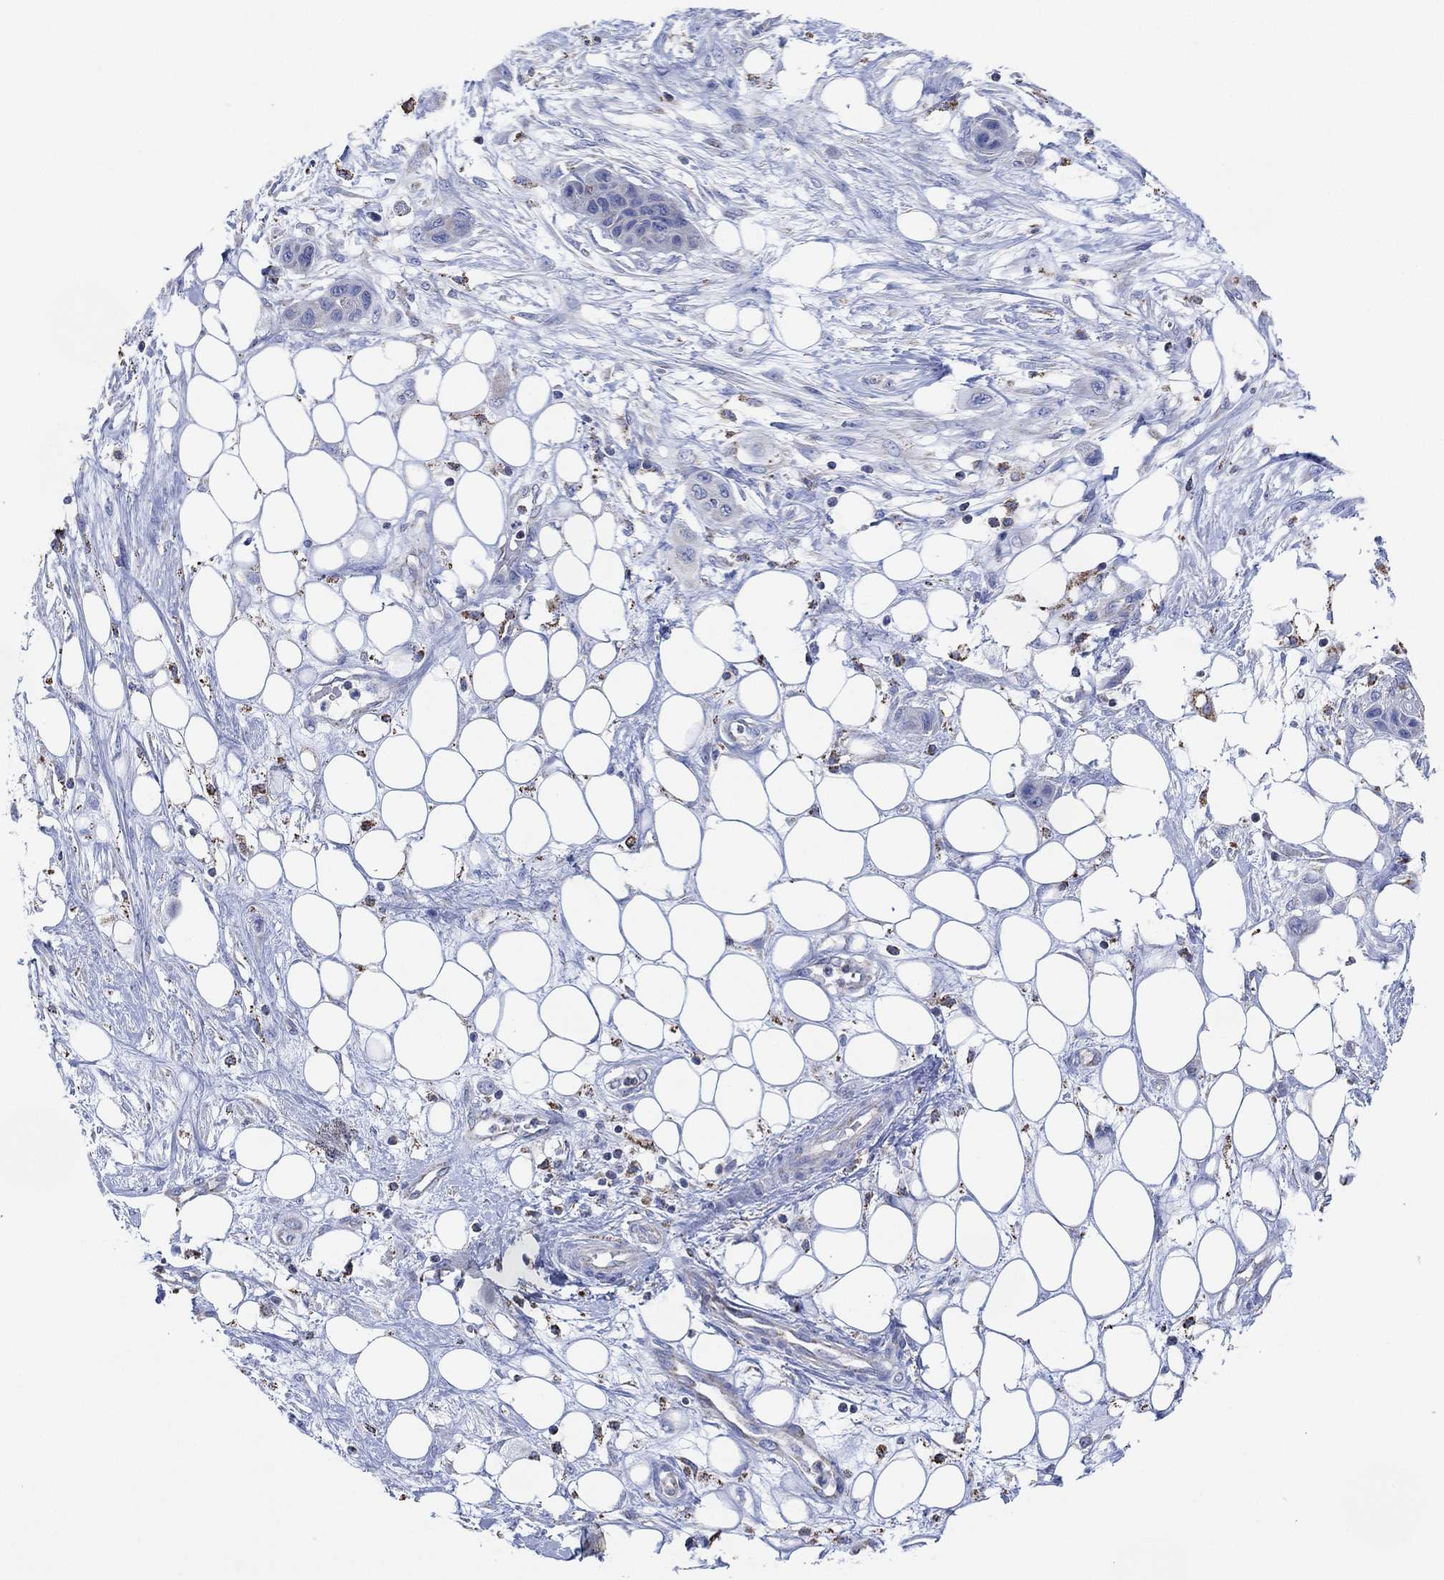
{"staining": {"intensity": "negative", "quantity": "none", "location": "none"}, "tissue": "skin cancer", "cell_type": "Tumor cells", "image_type": "cancer", "snomed": [{"axis": "morphology", "description": "Squamous cell carcinoma, NOS"}, {"axis": "topography", "description": "Skin"}], "caption": "IHC photomicrograph of neoplastic tissue: skin squamous cell carcinoma stained with DAB displays no significant protein positivity in tumor cells.", "gene": "CFTR", "patient": {"sex": "male", "age": 79}}